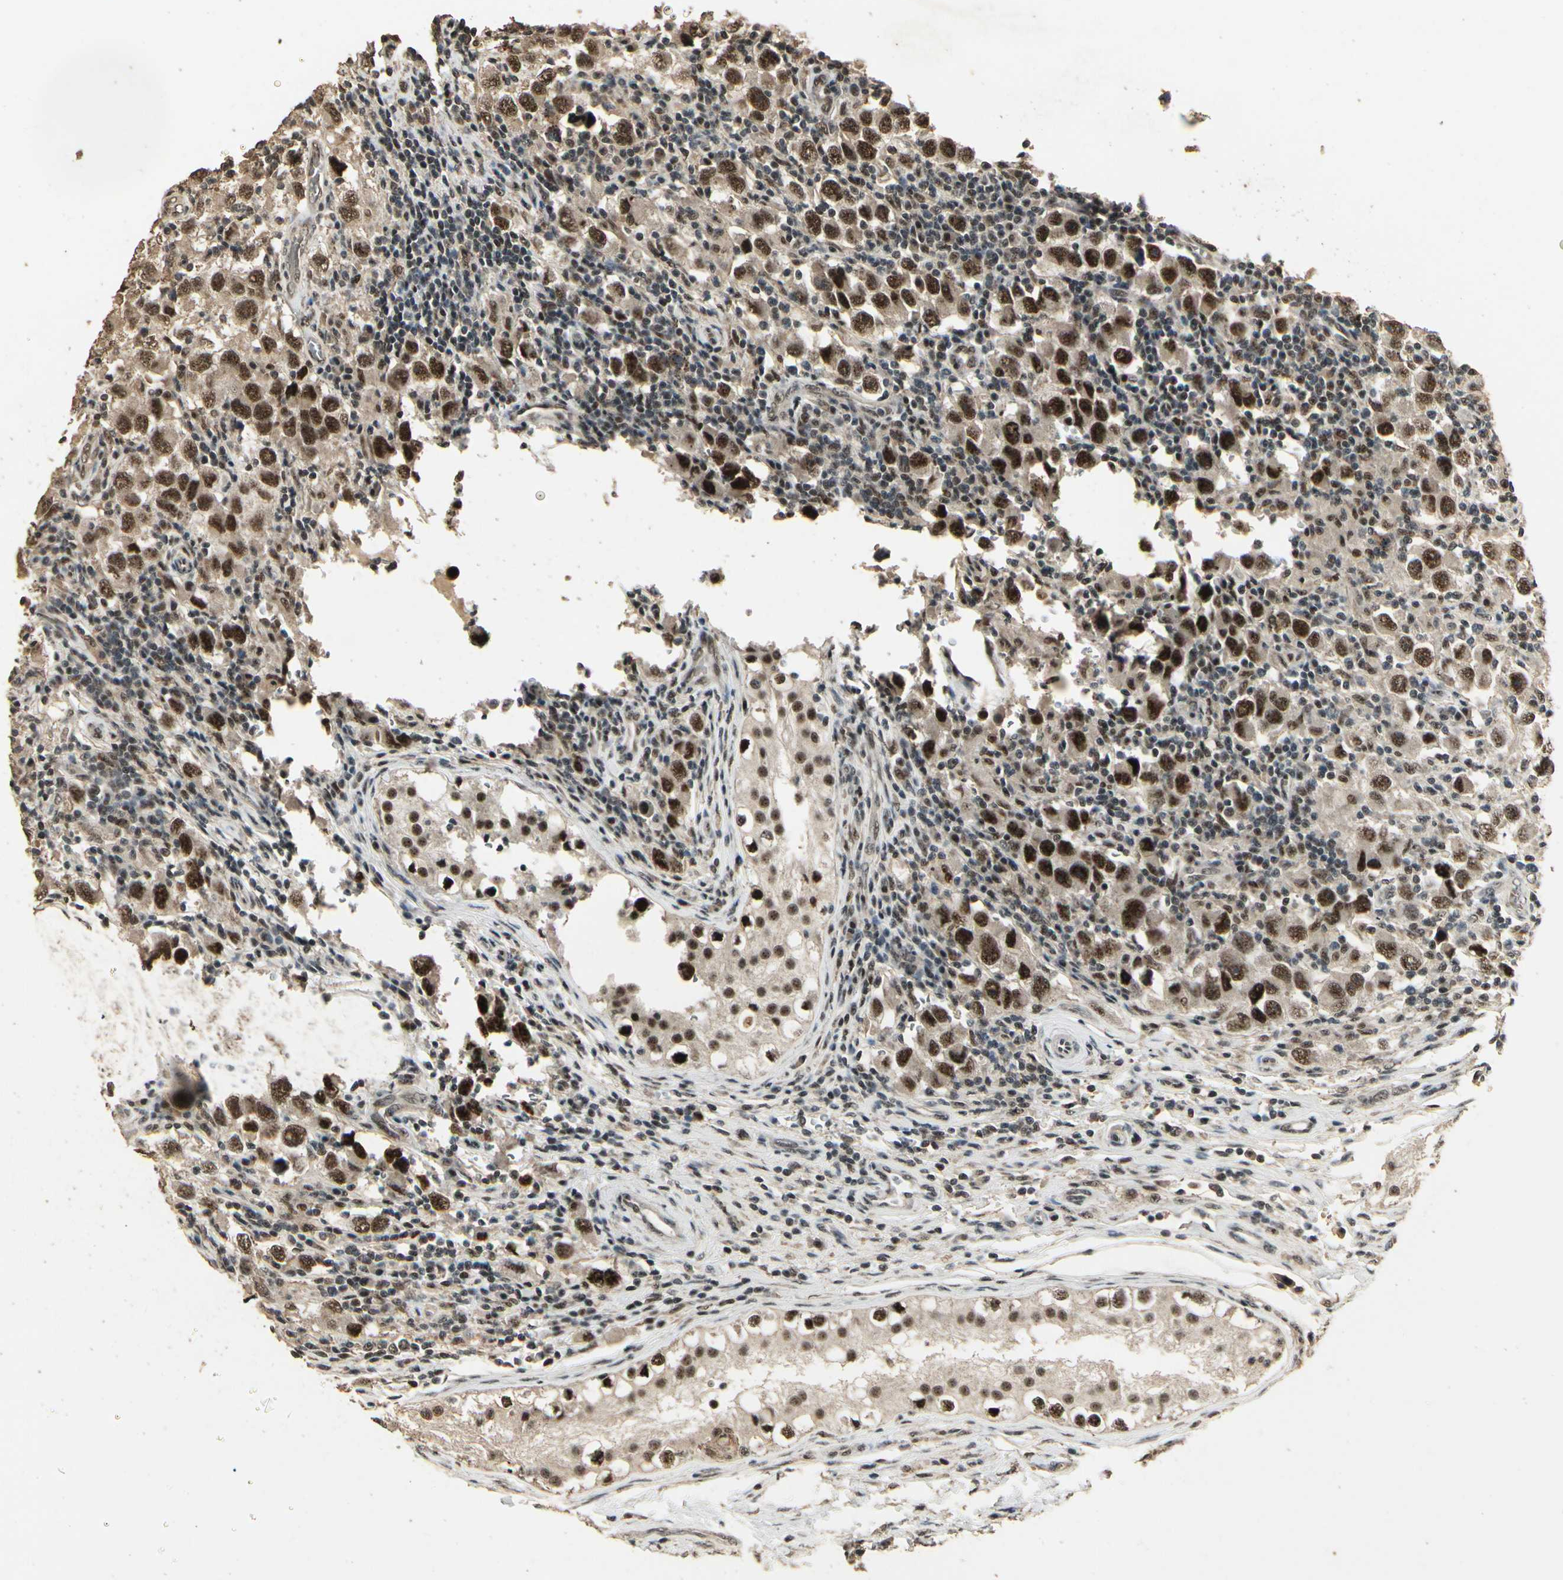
{"staining": {"intensity": "strong", "quantity": ">75%", "location": "cytoplasmic/membranous,nuclear"}, "tissue": "testis cancer", "cell_type": "Tumor cells", "image_type": "cancer", "snomed": [{"axis": "morphology", "description": "Carcinoma, Embryonal, NOS"}, {"axis": "topography", "description": "Testis"}], "caption": "Immunohistochemical staining of human testis embryonal carcinoma displays strong cytoplasmic/membranous and nuclear protein staining in approximately >75% of tumor cells. (DAB IHC, brown staining for protein, blue staining for nuclei).", "gene": "RBM25", "patient": {"sex": "male", "age": 21}}